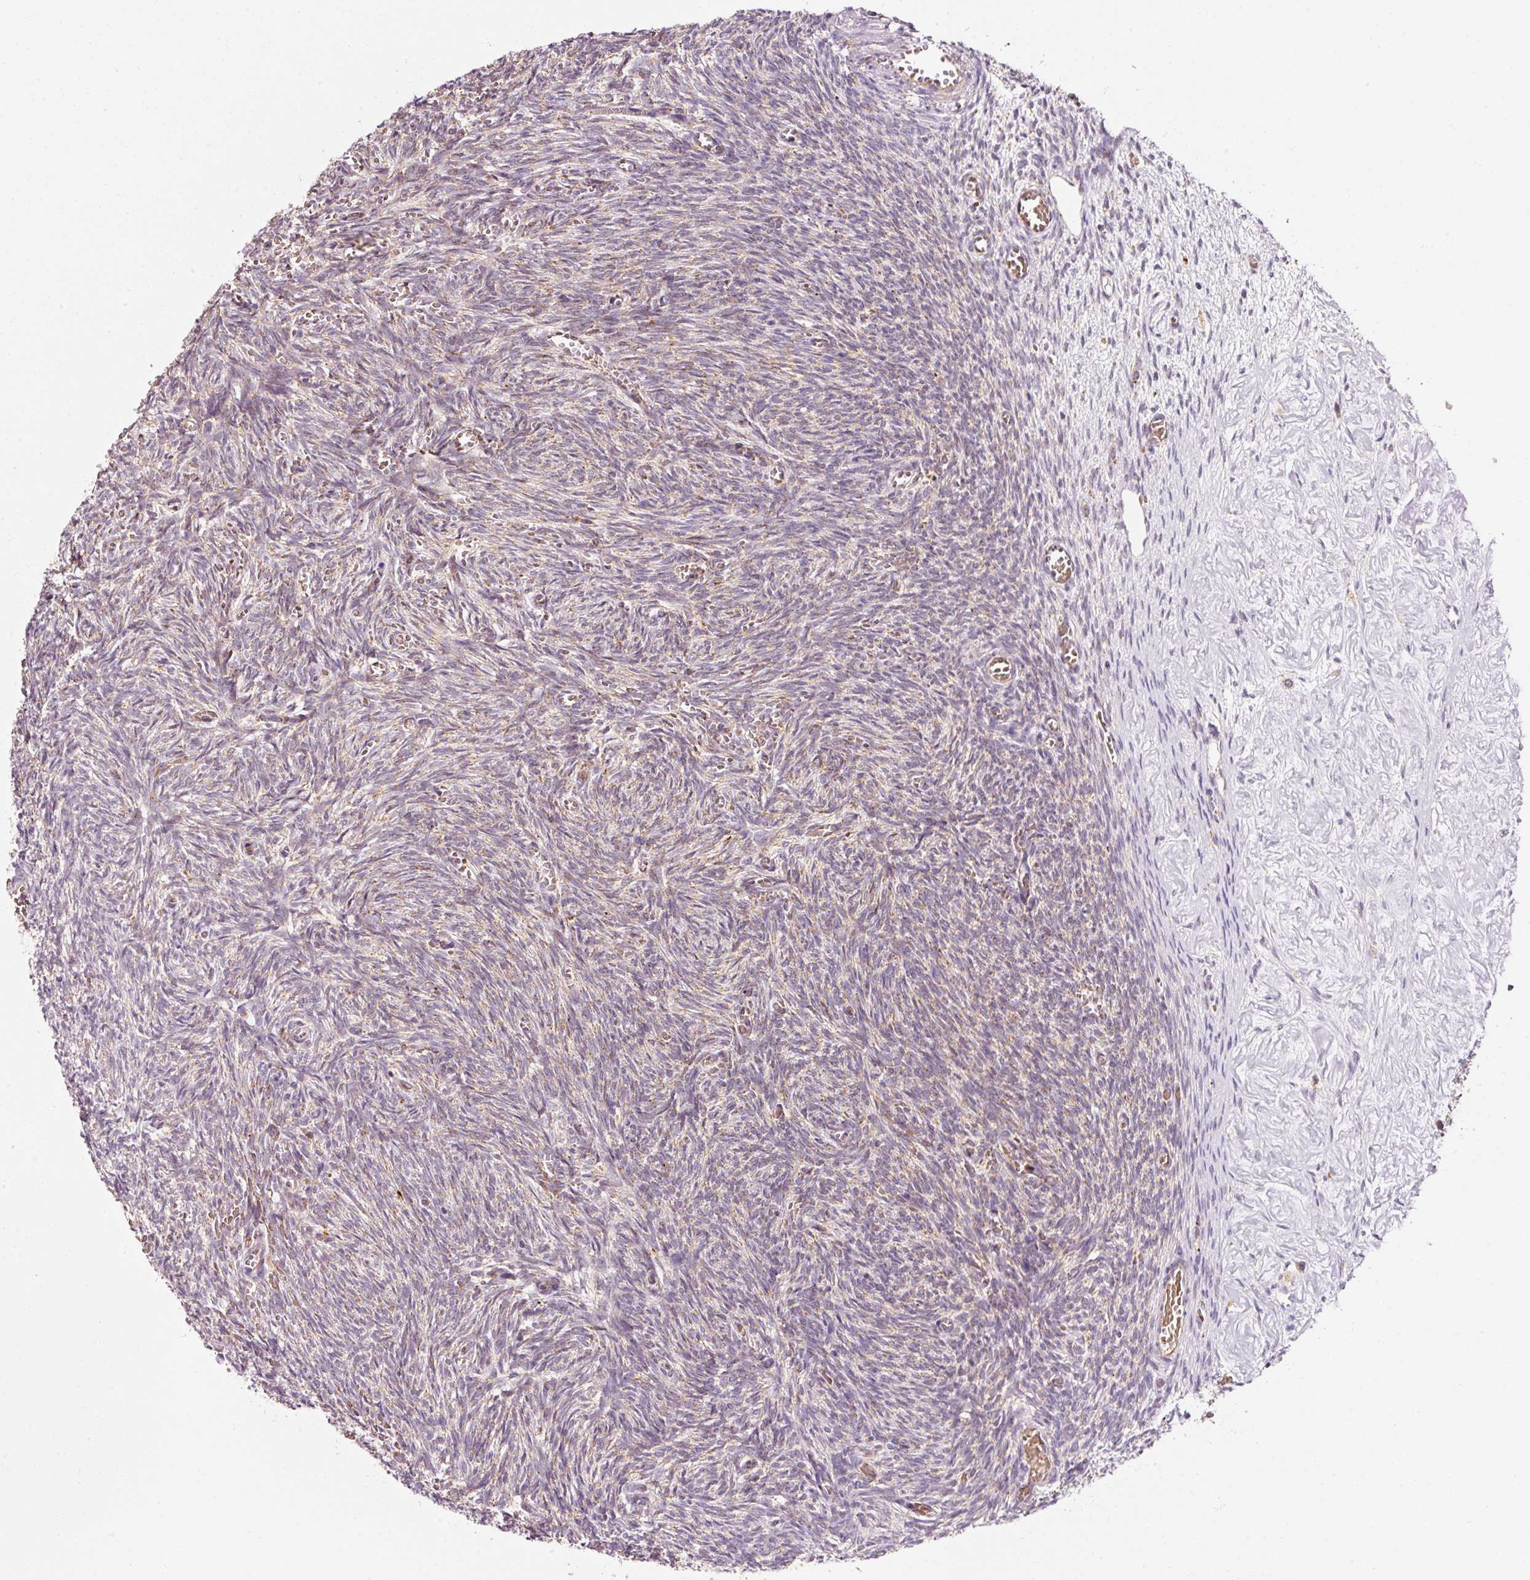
{"staining": {"intensity": "strong", "quantity": "25%-75%", "location": "cytoplasmic/membranous"}, "tissue": "ovary", "cell_type": "Follicle cells", "image_type": "normal", "snomed": [{"axis": "morphology", "description": "Normal tissue, NOS"}, {"axis": "topography", "description": "Ovary"}], "caption": "The immunohistochemical stain shows strong cytoplasmic/membranous staining in follicle cells of unremarkable ovary. The staining was performed using DAB (3,3'-diaminobenzidine), with brown indicating positive protein expression. Nuclei are stained blue with hematoxylin.", "gene": "ZNF460", "patient": {"sex": "female", "age": 67}}